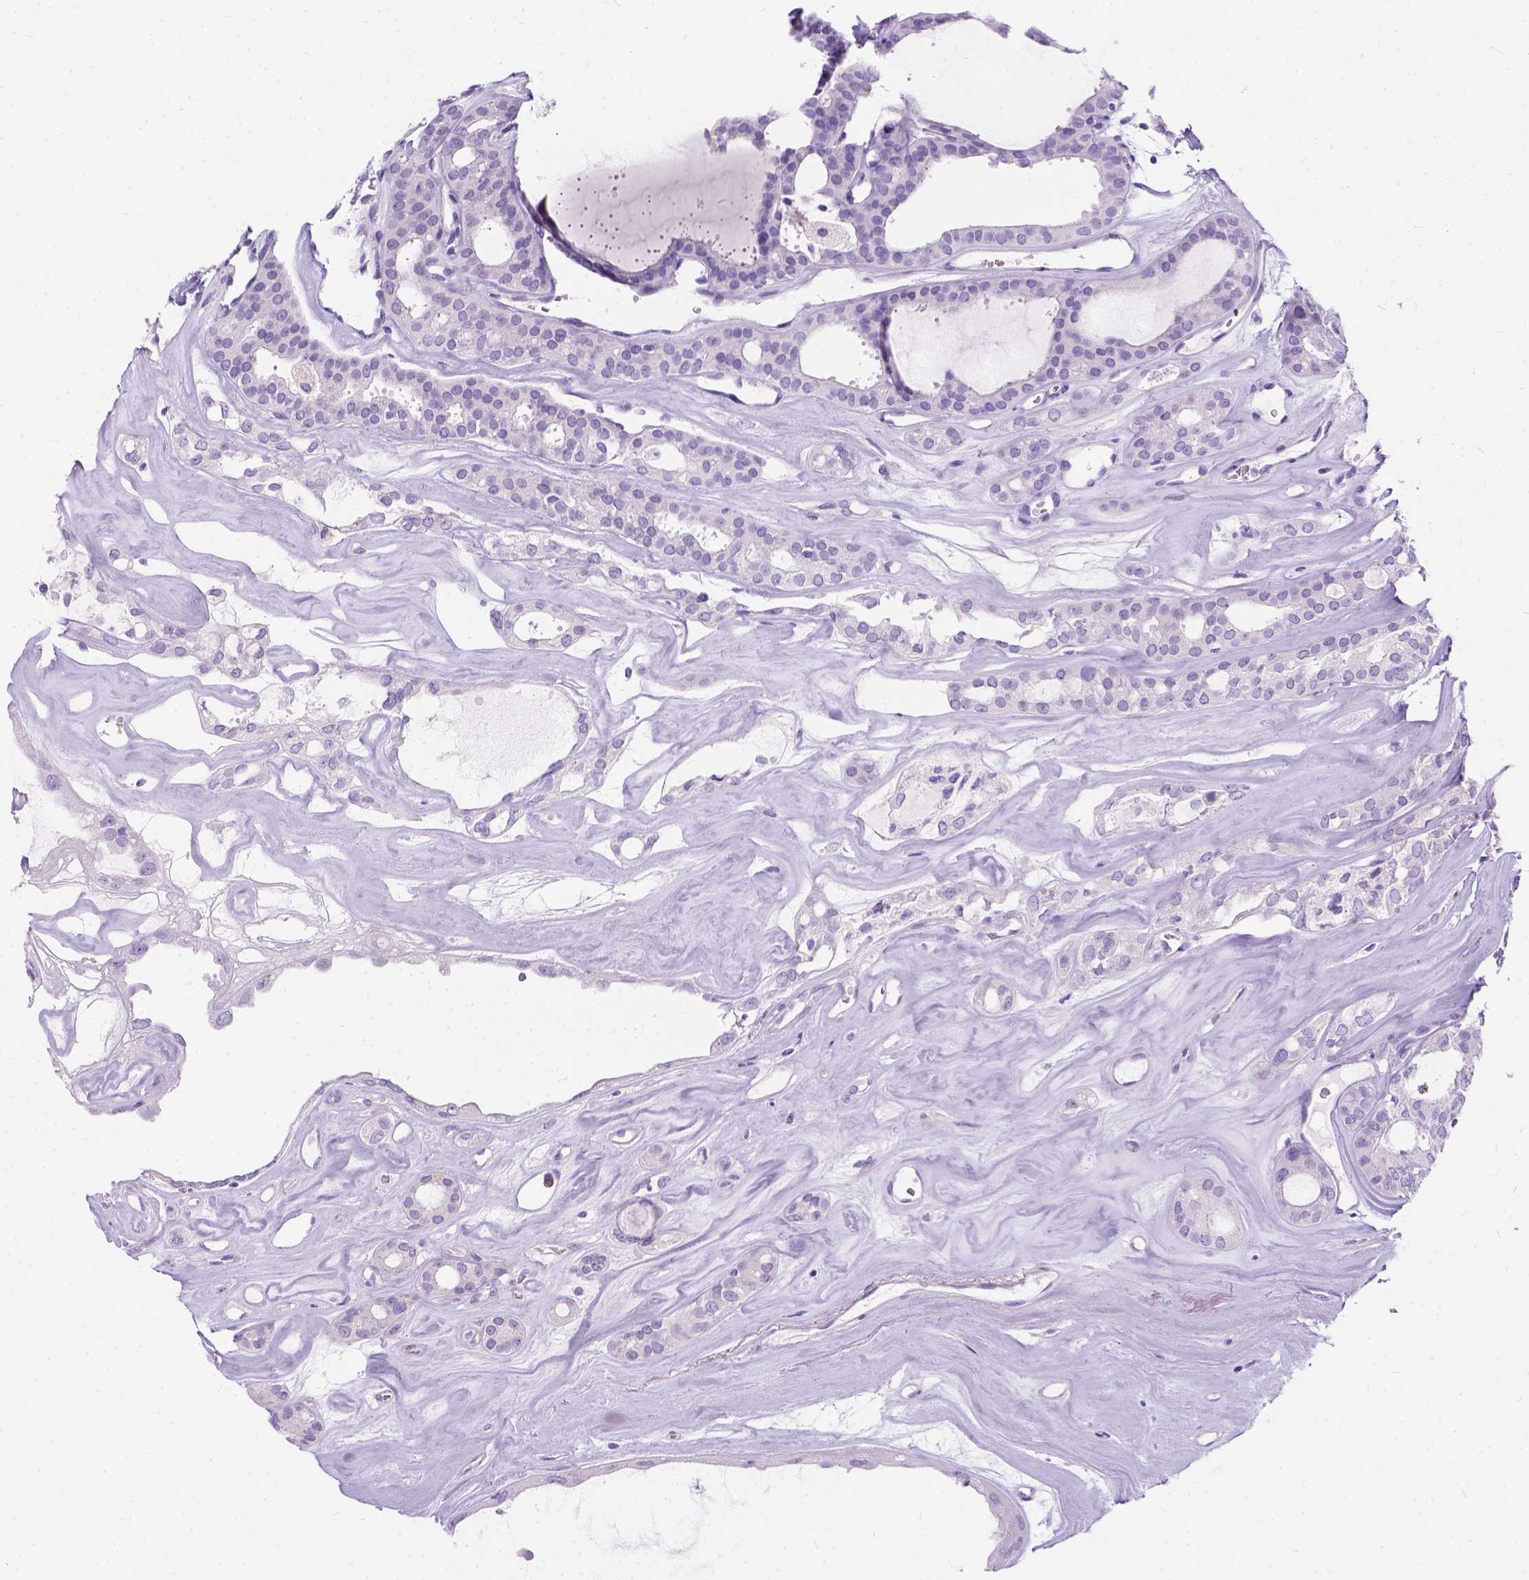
{"staining": {"intensity": "negative", "quantity": "none", "location": "none"}, "tissue": "thyroid cancer", "cell_type": "Tumor cells", "image_type": "cancer", "snomed": [{"axis": "morphology", "description": "Follicular adenoma carcinoma, NOS"}, {"axis": "topography", "description": "Thyroid gland"}], "caption": "This is an immunohistochemistry histopathology image of follicular adenoma carcinoma (thyroid). There is no staining in tumor cells.", "gene": "C7orf57", "patient": {"sex": "male", "age": 75}}